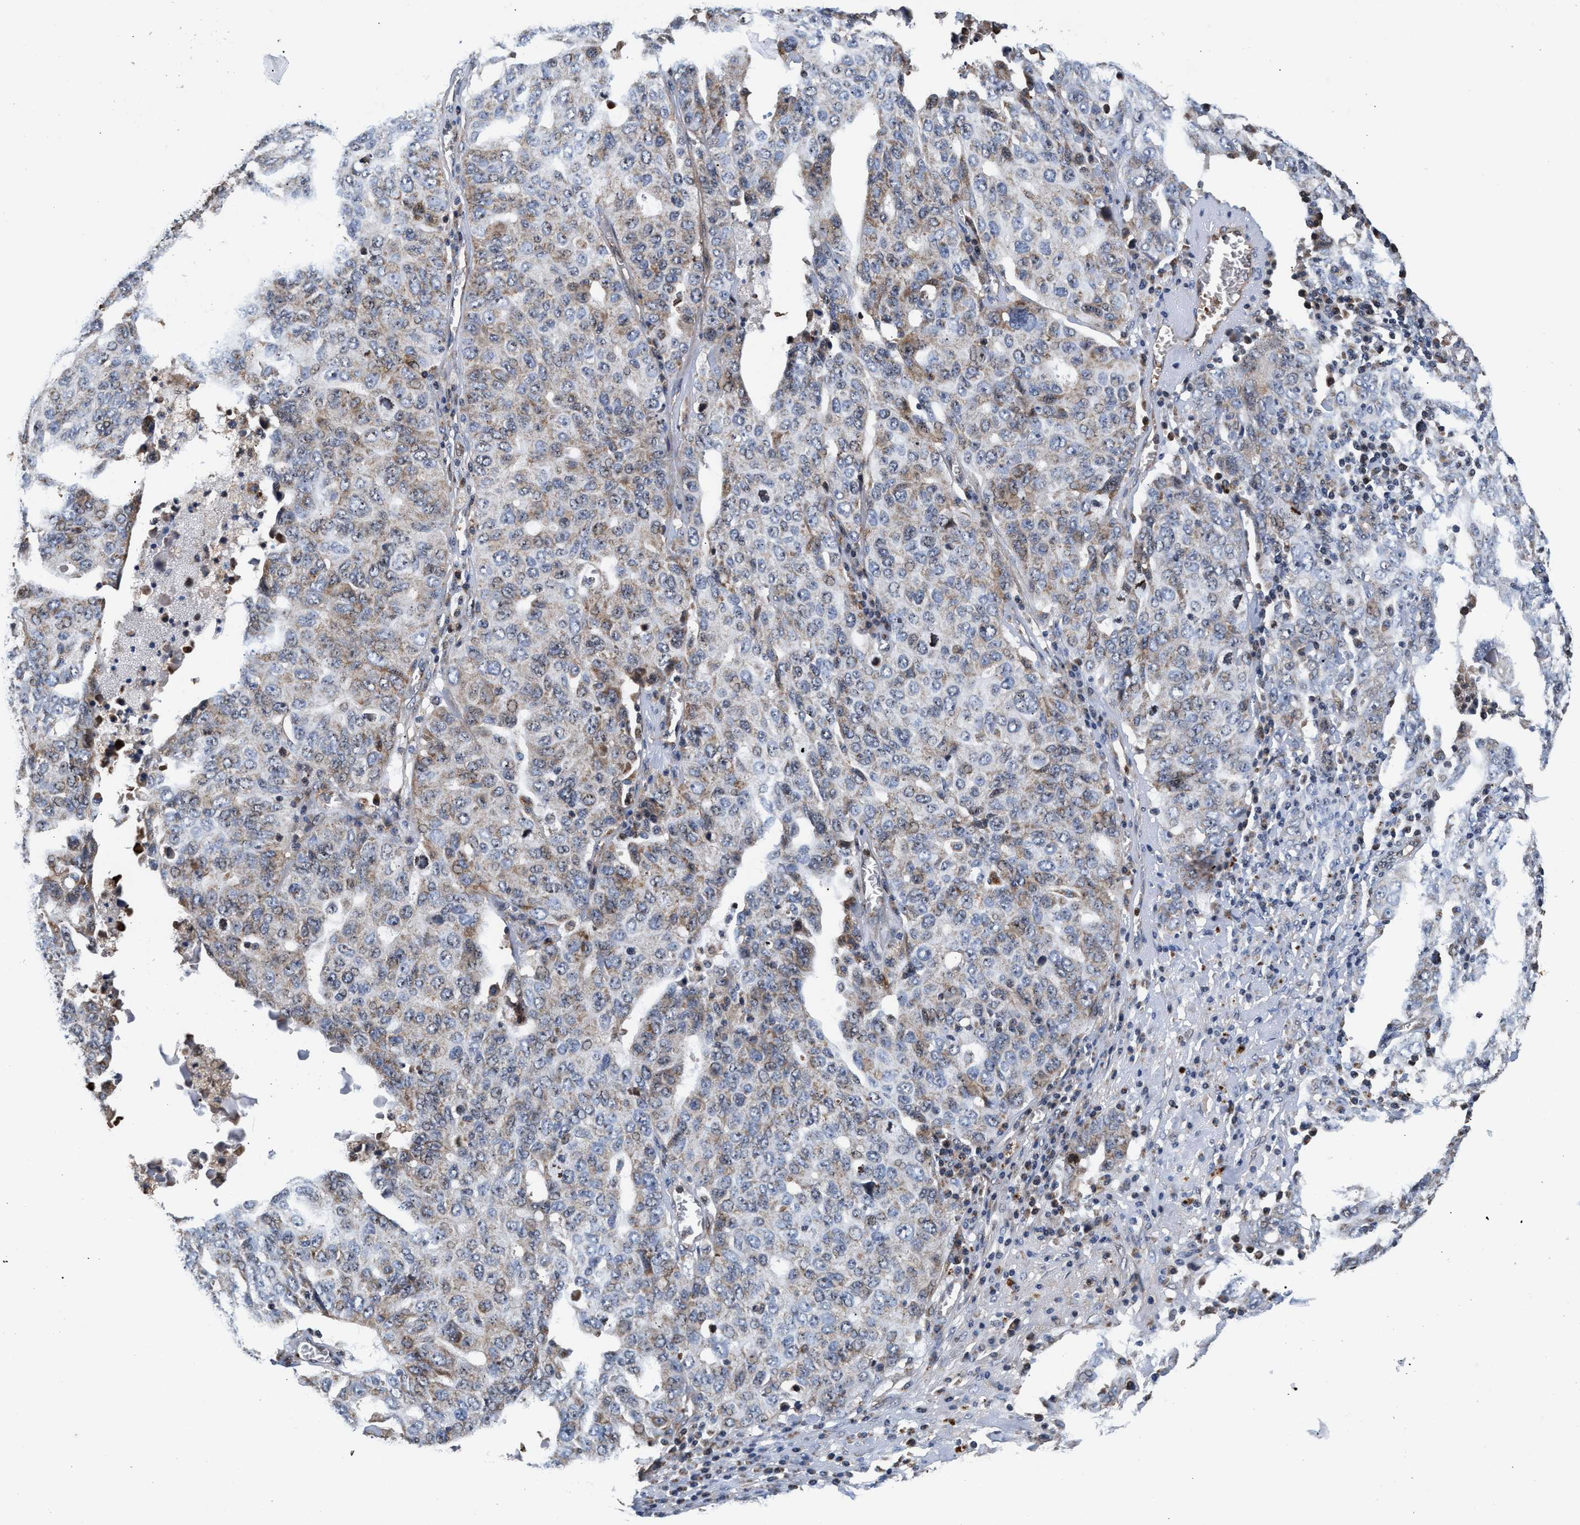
{"staining": {"intensity": "weak", "quantity": "25%-75%", "location": "cytoplasmic/membranous"}, "tissue": "ovarian cancer", "cell_type": "Tumor cells", "image_type": "cancer", "snomed": [{"axis": "morphology", "description": "Carcinoma, endometroid"}, {"axis": "topography", "description": "Ovary"}], "caption": "A high-resolution micrograph shows IHC staining of endometroid carcinoma (ovarian), which displays weak cytoplasmic/membranous staining in about 25%-75% of tumor cells.", "gene": "SGK1", "patient": {"sex": "female", "age": 62}}